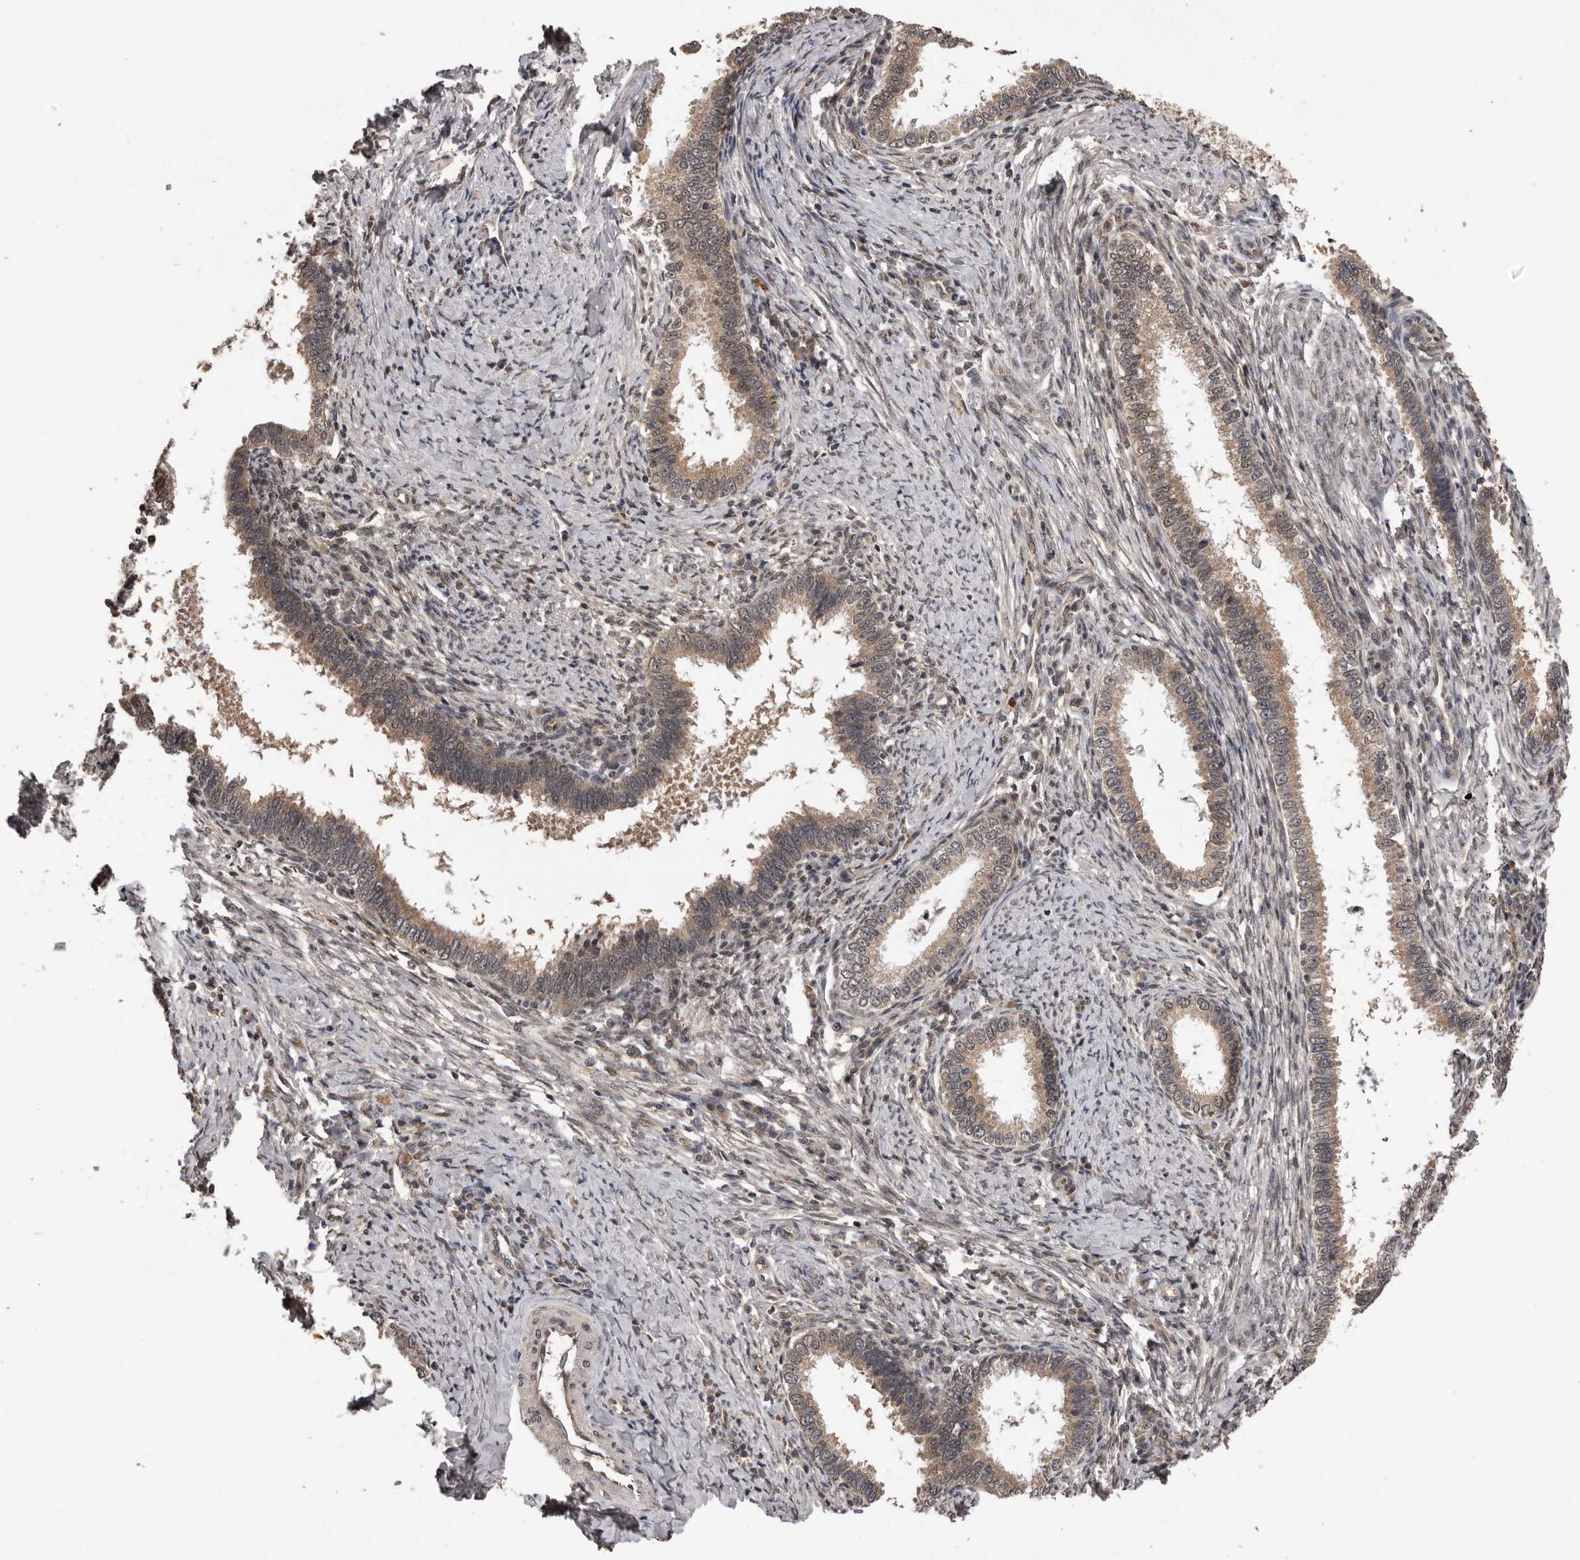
{"staining": {"intensity": "weak", "quantity": ">75%", "location": "cytoplasmic/membranous"}, "tissue": "cervical cancer", "cell_type": "Tumor cells", "image_type": "cancer", "snomed": [{"axis": "morphology", "description": "Adenocarcinoma, NOS"}, {"axis": "topography", "description": "Cervix"}], "caption": "High-magnification brightfield microscopy of adenocarcinoma (cervical) stained with DAB (3,3'-diaminobenzidine) (brown) and counterstained with hematoxylin (blue). tumor cells exhibit weak cytoplasmic/membranous staining is present in approximately>75% of cells.", "gene": "VPS37A", "patient": {"sex": "female", "age": 36}}